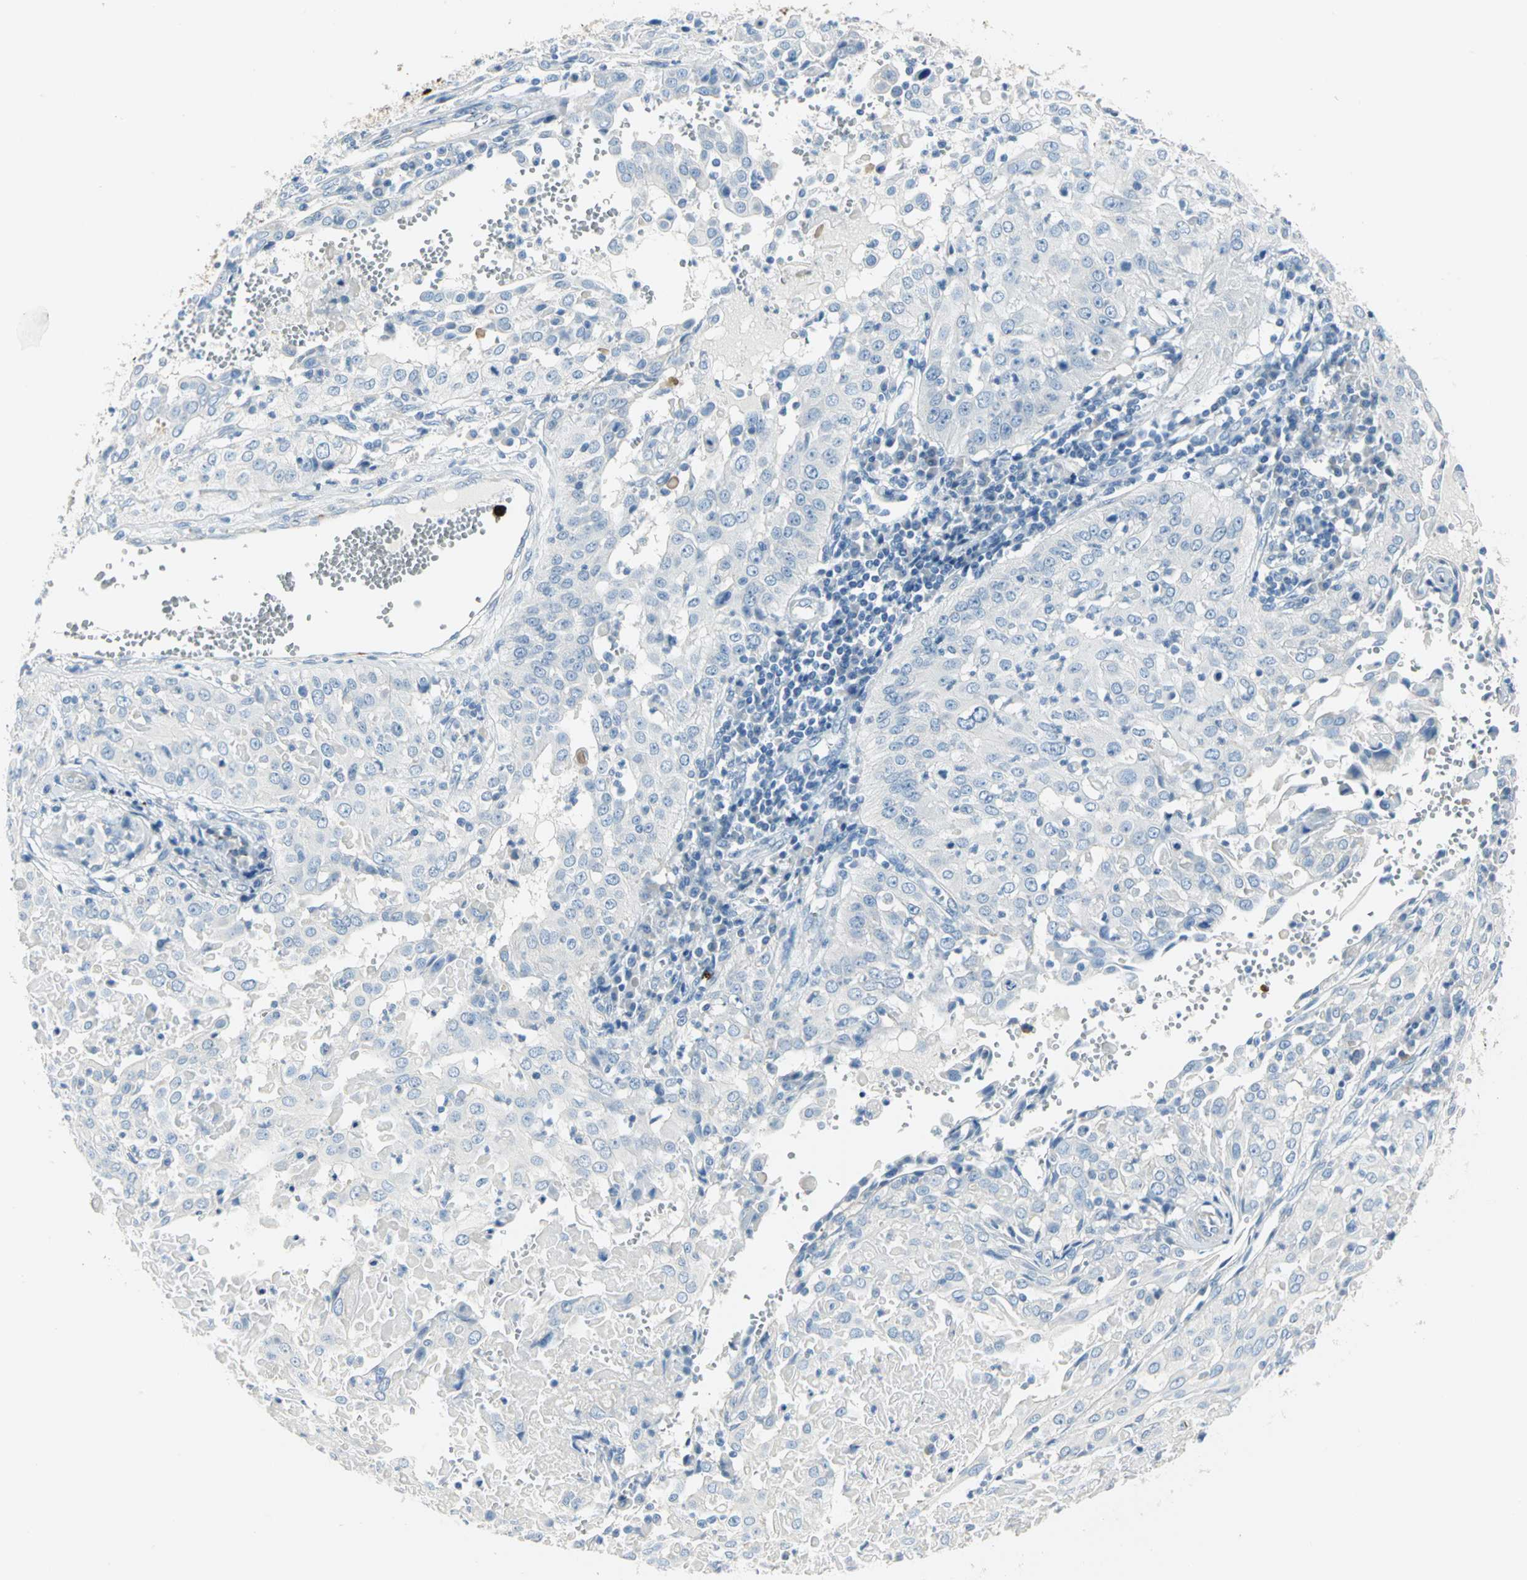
{"staining": {"intensity": "negative", "quantity": "none", "location": "none"}, "tissue": "cervical cancer", "cell_type": "Tumor cells", "image_type": "cancer", "snomed": [{"axis": "morphology", "description": "Squamous cell carcinoma, NOS"}, {"axis": "topography", "description": "Cervix"}], "caption": "High magnification brightfield microscopy of cervical squamous cell carcinoma stained with DAB (brown) and counterstained with hematoxylin (blue): tumor cells show no significant staining. (Brightfield microscopy of DAB immunohistochemistry (IHC) at high magnification).", "gene": "ALOX15", "patient": {"sex": "female", "age": 39}}